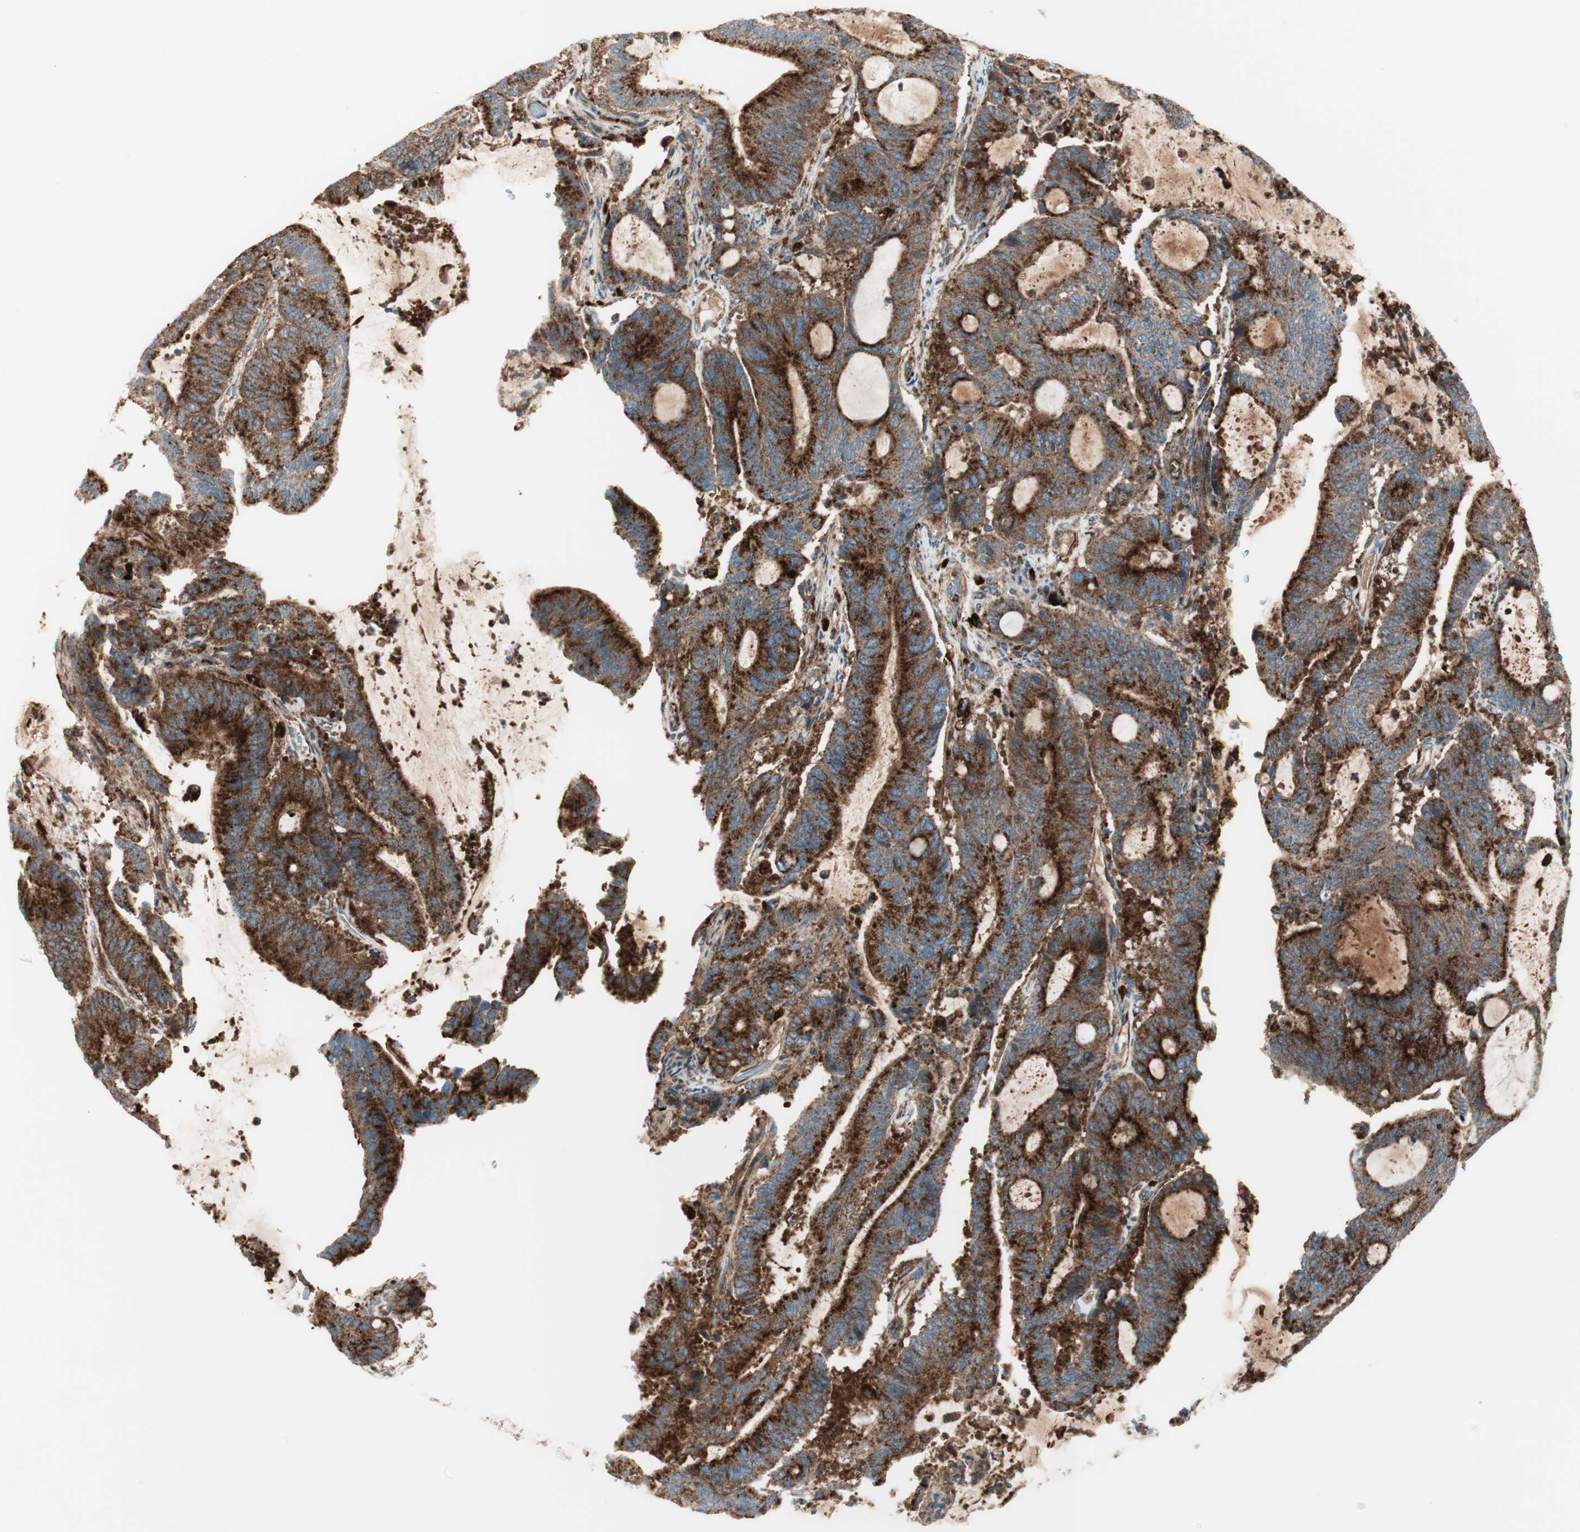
{"staining": {"intensity": "strong", "quantity": ">75%", "location": "cytoplasmic/membranous"}, "tissue": "liver cancer", "cell_type": "Tumor cells", "image_type": "cancer", "snomed": [{"axis": "morphology", "description": "Cholangiocarcinoma"}, {"axis": "topography", "description": "Liver"}], "caption": "Immunohistochemistry (IHC) (DAB (3,3'-diaminobenzidine)) staining of human liver cholangiocarcinoma demonstrates strong cytoplasmic/membranous protein expression in approximately >75% of tumor cells.", "gene": "ATP6V1G1", "patient": {"sex": "female", "age": 73}}